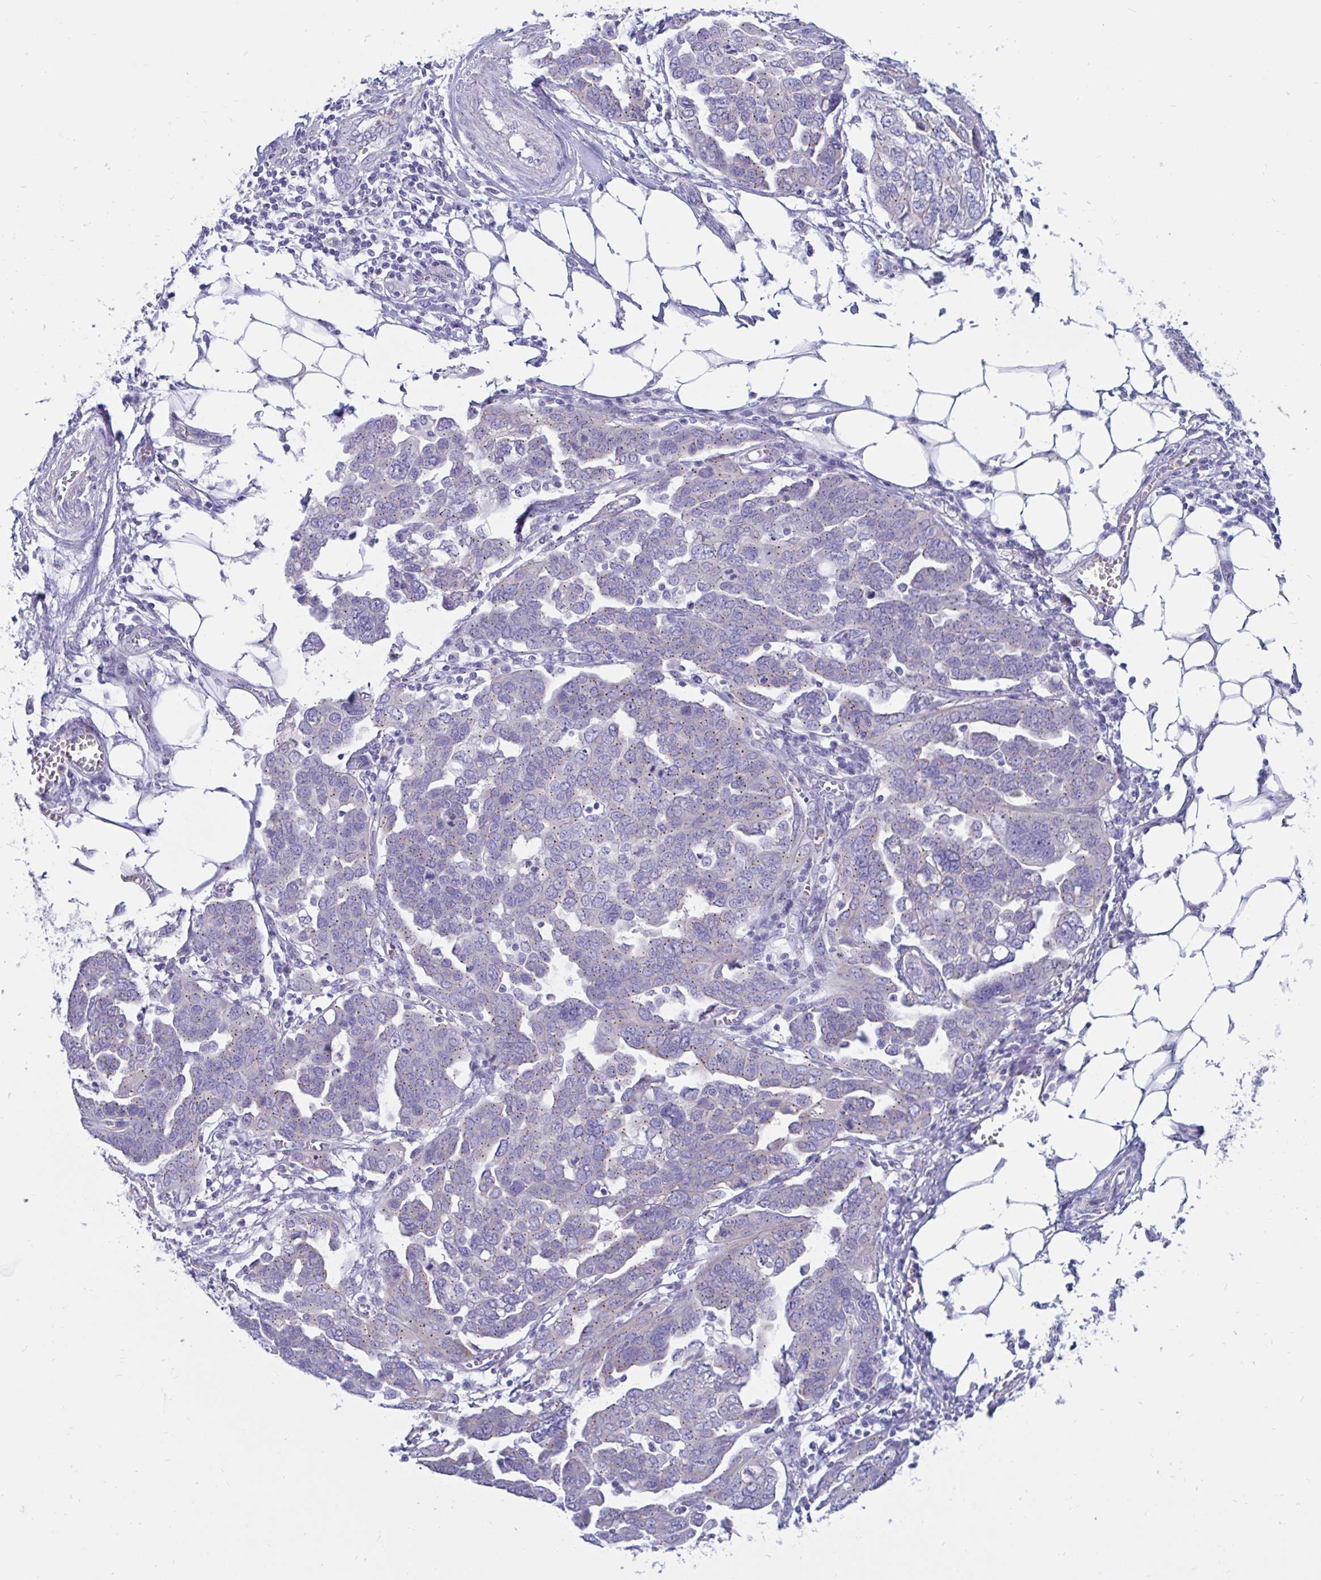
{"staining": {"intensity": "weak", "quantity": "25%-75%", "location": "cytoplasmic/membranous"}, "tissue": "ovarian cancer", "cell_type": "Tumor cells", "image_type": "cancer", "snomed": [{"axis": "morphology", "description": "Cystadenocarcinoma, serous, NOS"}, {"axis": "topography", "description": "Ovary"}], "caption": "Immunohistochemistry micrograph of neoplastic tissue: ovarian cancer (serous cystadenocarcinoma) stained using immunohistochemistry exhibits low levels of weak protein expression localized specifically in the cytoplasmic/membranous of tumor cells, appearing as a cytoplasmic/membranous brown color.", "gene": "RNASE3", "patient": {"sex": "female", "age": 59}}